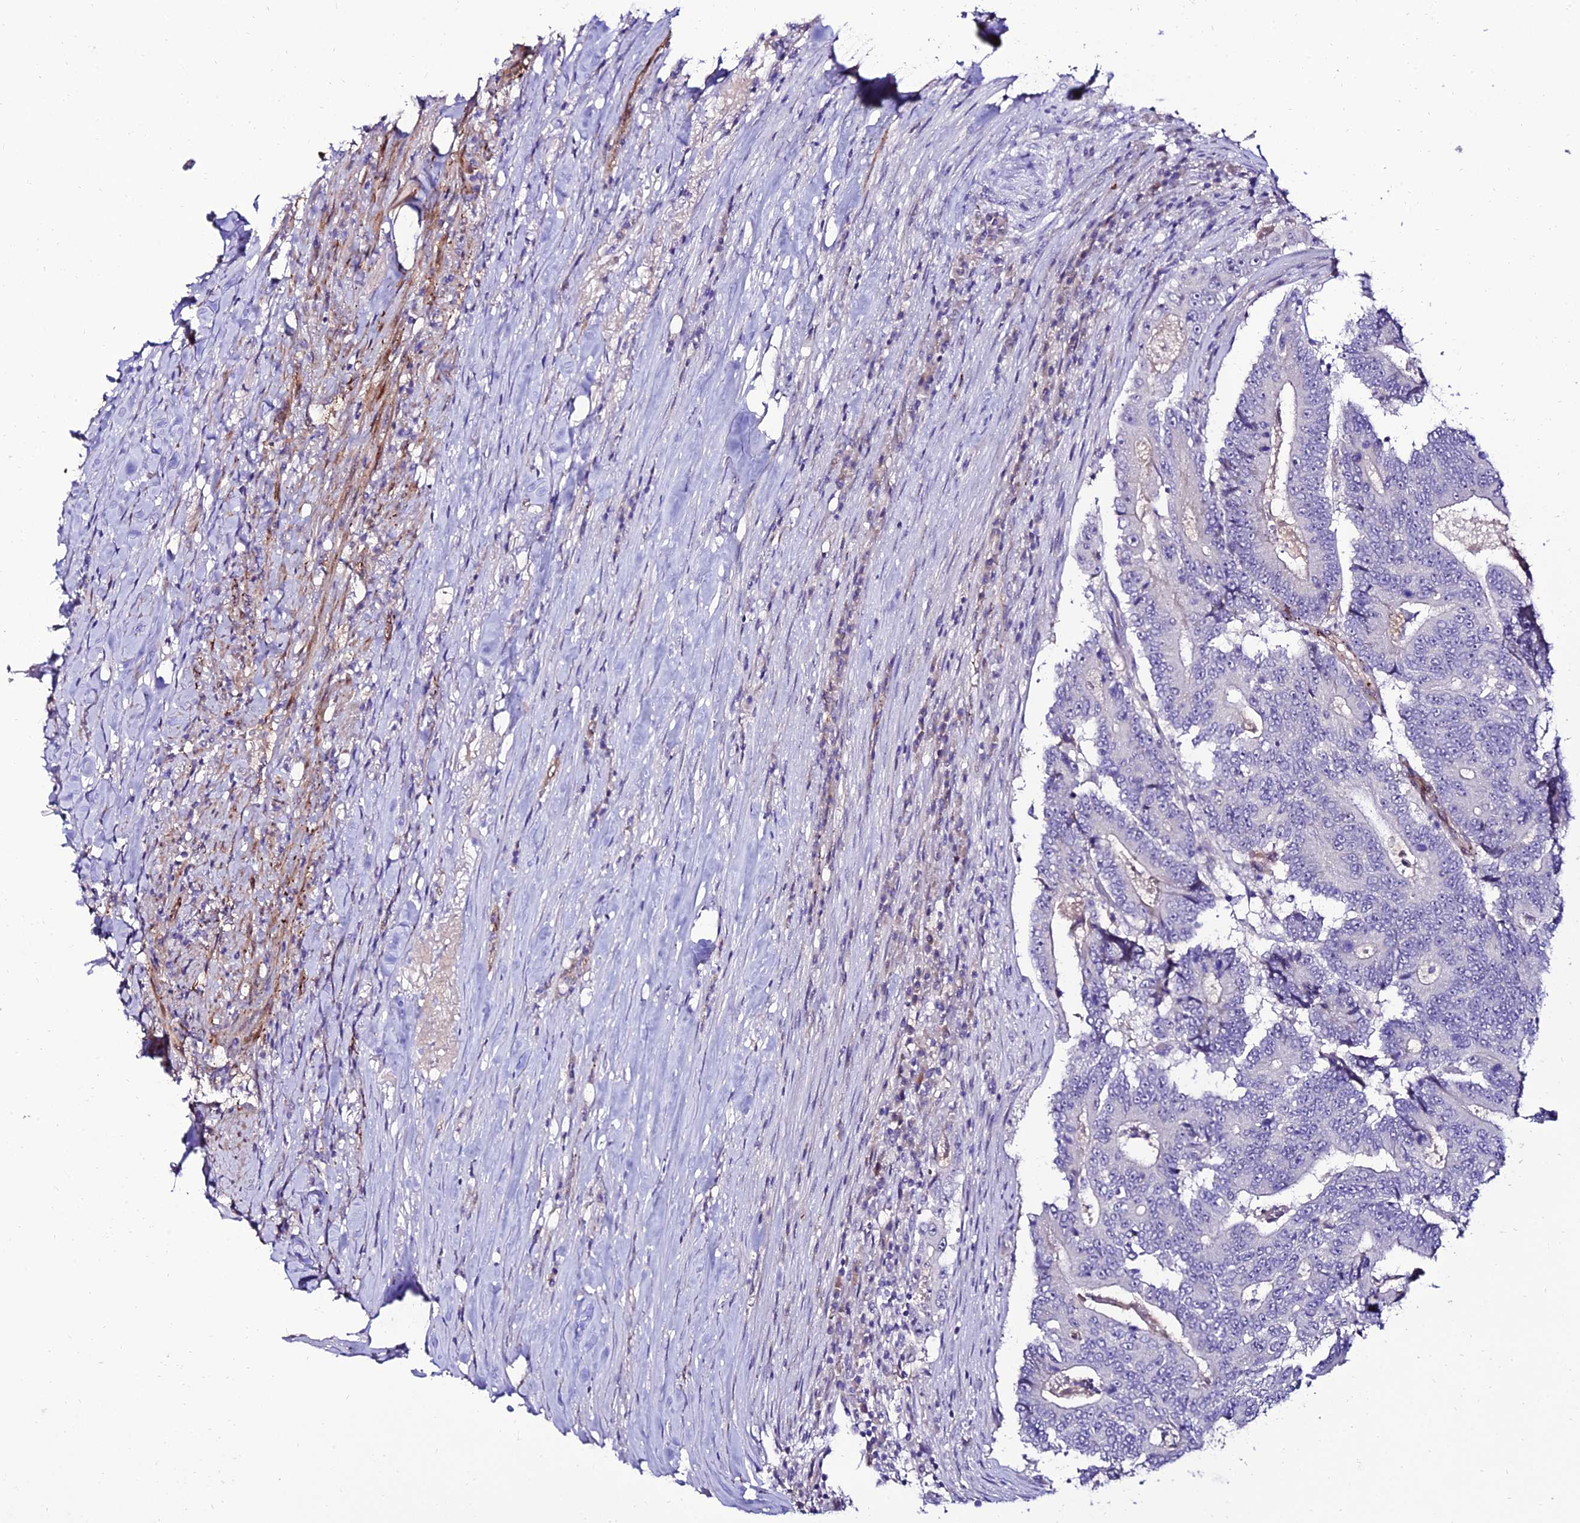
{"staining": {"intensity": "negative", "quantity": "none", "location": "none"}, "tissue": "colorectal cancer", "cell_type": "Tumor cells", "image_type": "cancer", "snomed": [{"axis": "morphology", "description": "Adenocarcinoma, NOS"}, {"axis": "topography", "description": "Colon"}], "caption": "This image is of colorectal cancer (adenocarcinoma) stained with IHC to label a protein in brown with the nuclei are counter-stained blue. There is no positivity in tumor cells.", "gene": "ALDH3B2", "patient": {"sex": "male", "age": 83}}